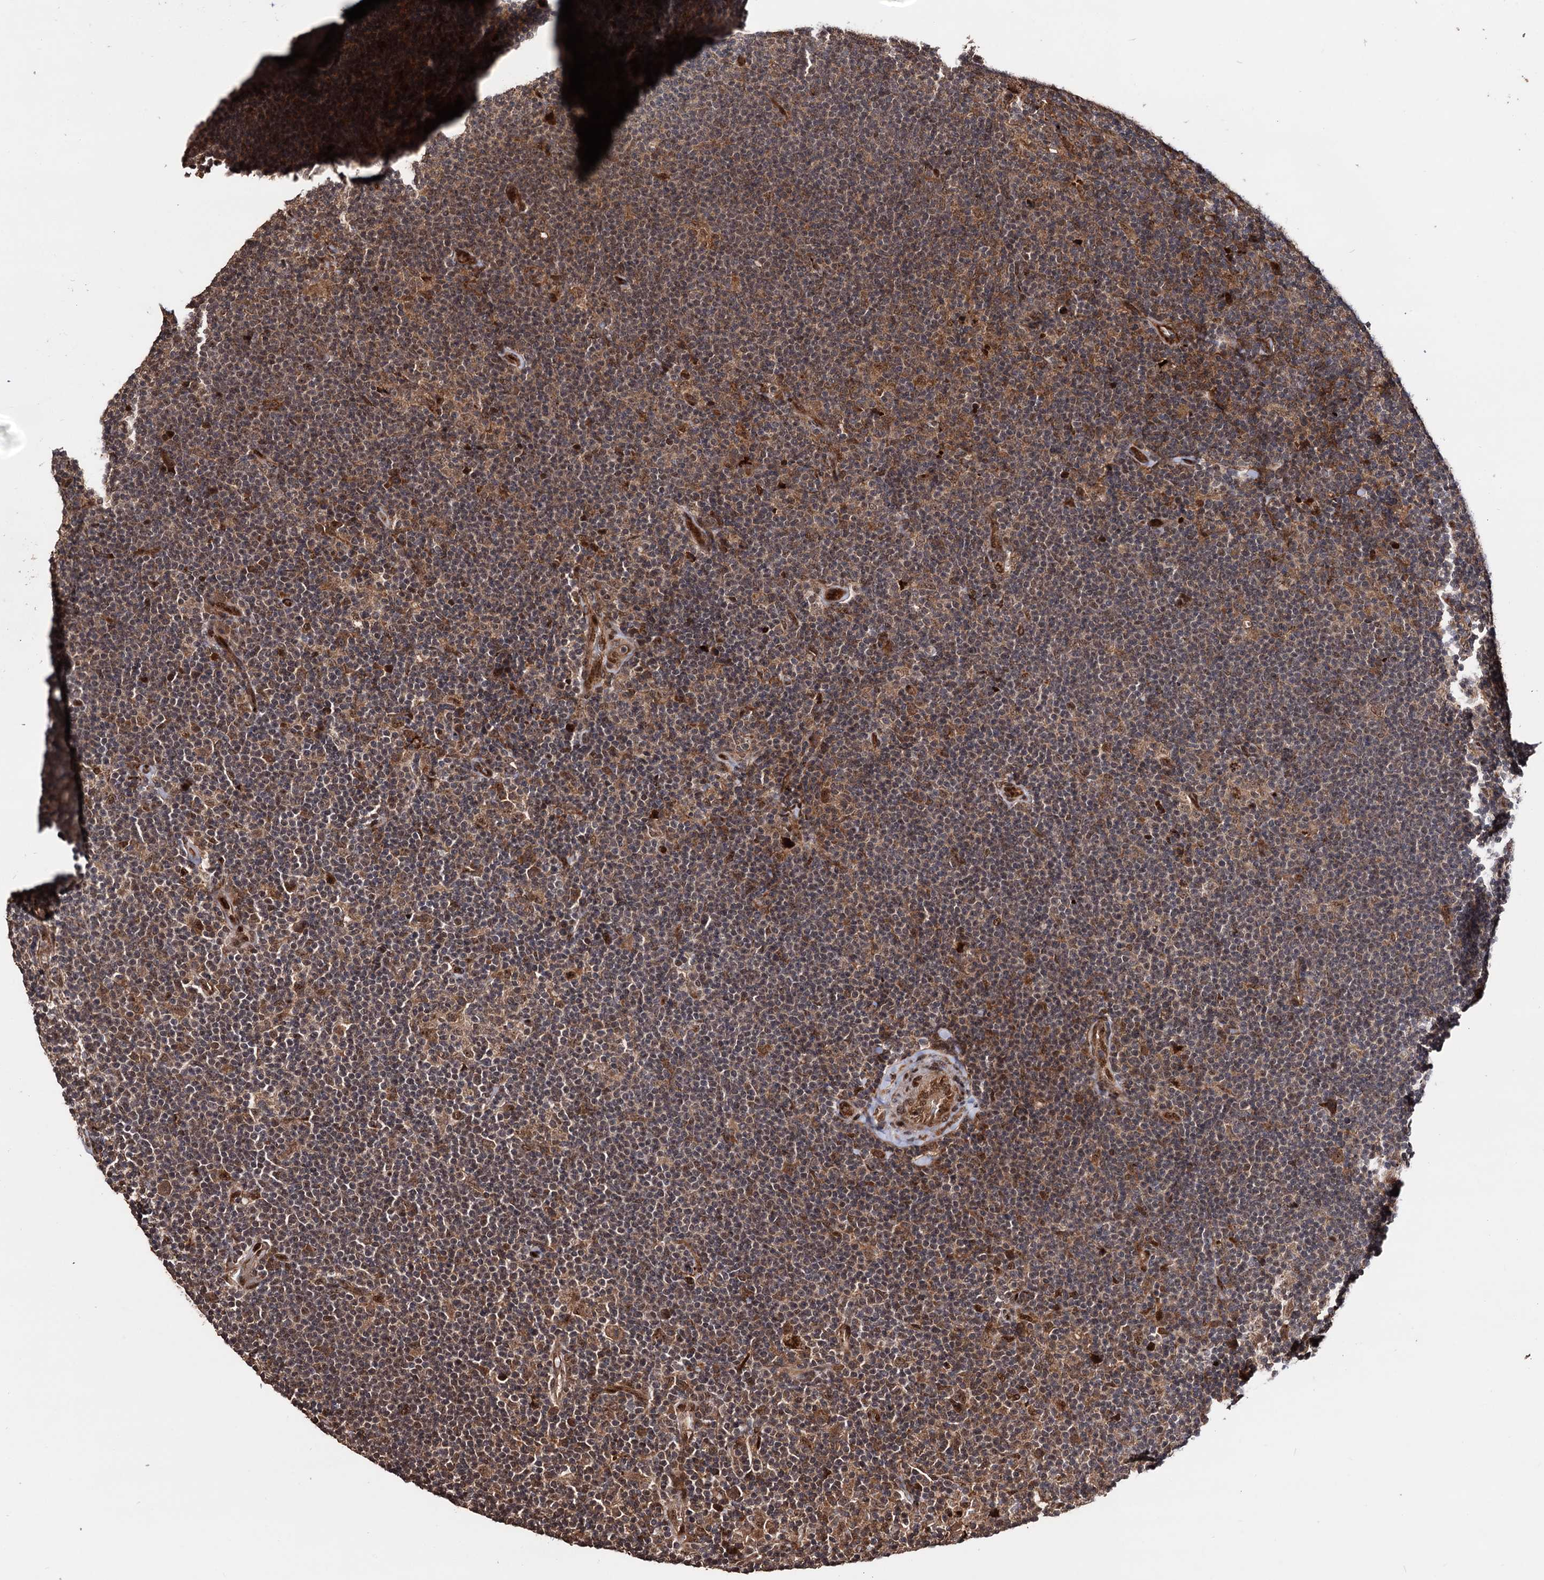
{"staining": {"intensity": "moderate", "quantity": ">75%", "location": "cytoplasmic/membranous,nuclear"}, "tissue": "lymphoma", "cell_type": "Tumor cells", "image_type": "cancer", "snomed": [{"axis": "morphology", "description": "Hodgkin's disease, NOS"}, {"axis": "topography", "description": "Lymph node"}], "caption": "About >75% of tumor cells in human Hodgkin's disease display moderate cytoplasmic/membranous and nuclear protein positivity as visualized by brown immunohistochemical staining.", "gene": "PIGB", "patient": {"sex": "female", "age": 57}}